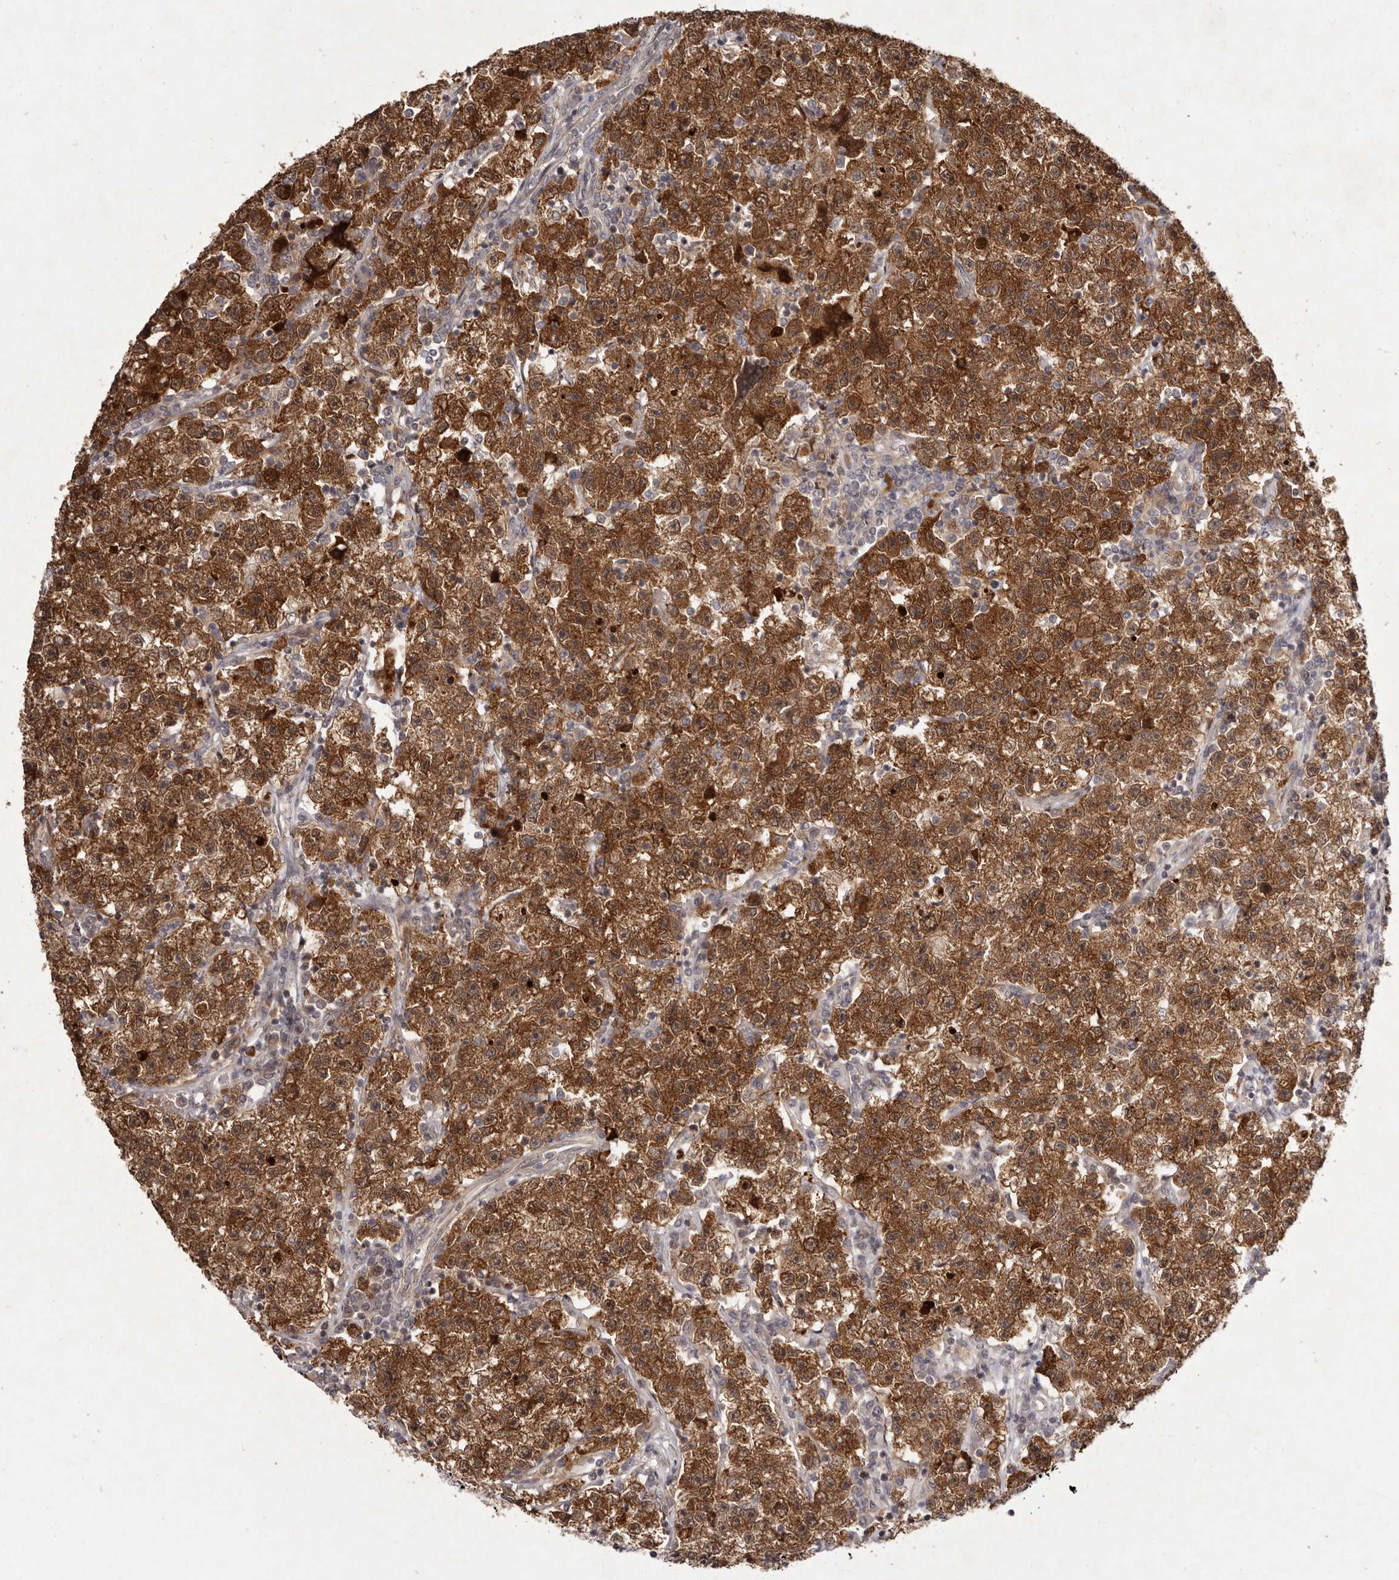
{"staining": {"intensity": "strong", "quantity": ">75%", "location": "cytoplasmic/membranous"}, "tissue": "testis cancer", "cell_type": "Tumor cells", "image_type": "cancer", "snomed": [{"axis": "morphology", "description": "Seminoma, NOS"}, {"axis": "topography", "description": "Testis"}], "caption": "Tumor cells demonstrate strong cytoplasmic/membranous positivity in about >75% of cells in testis cancer.", "gene": "BUD31", "patient": {"sex": "male", "age": 22}}